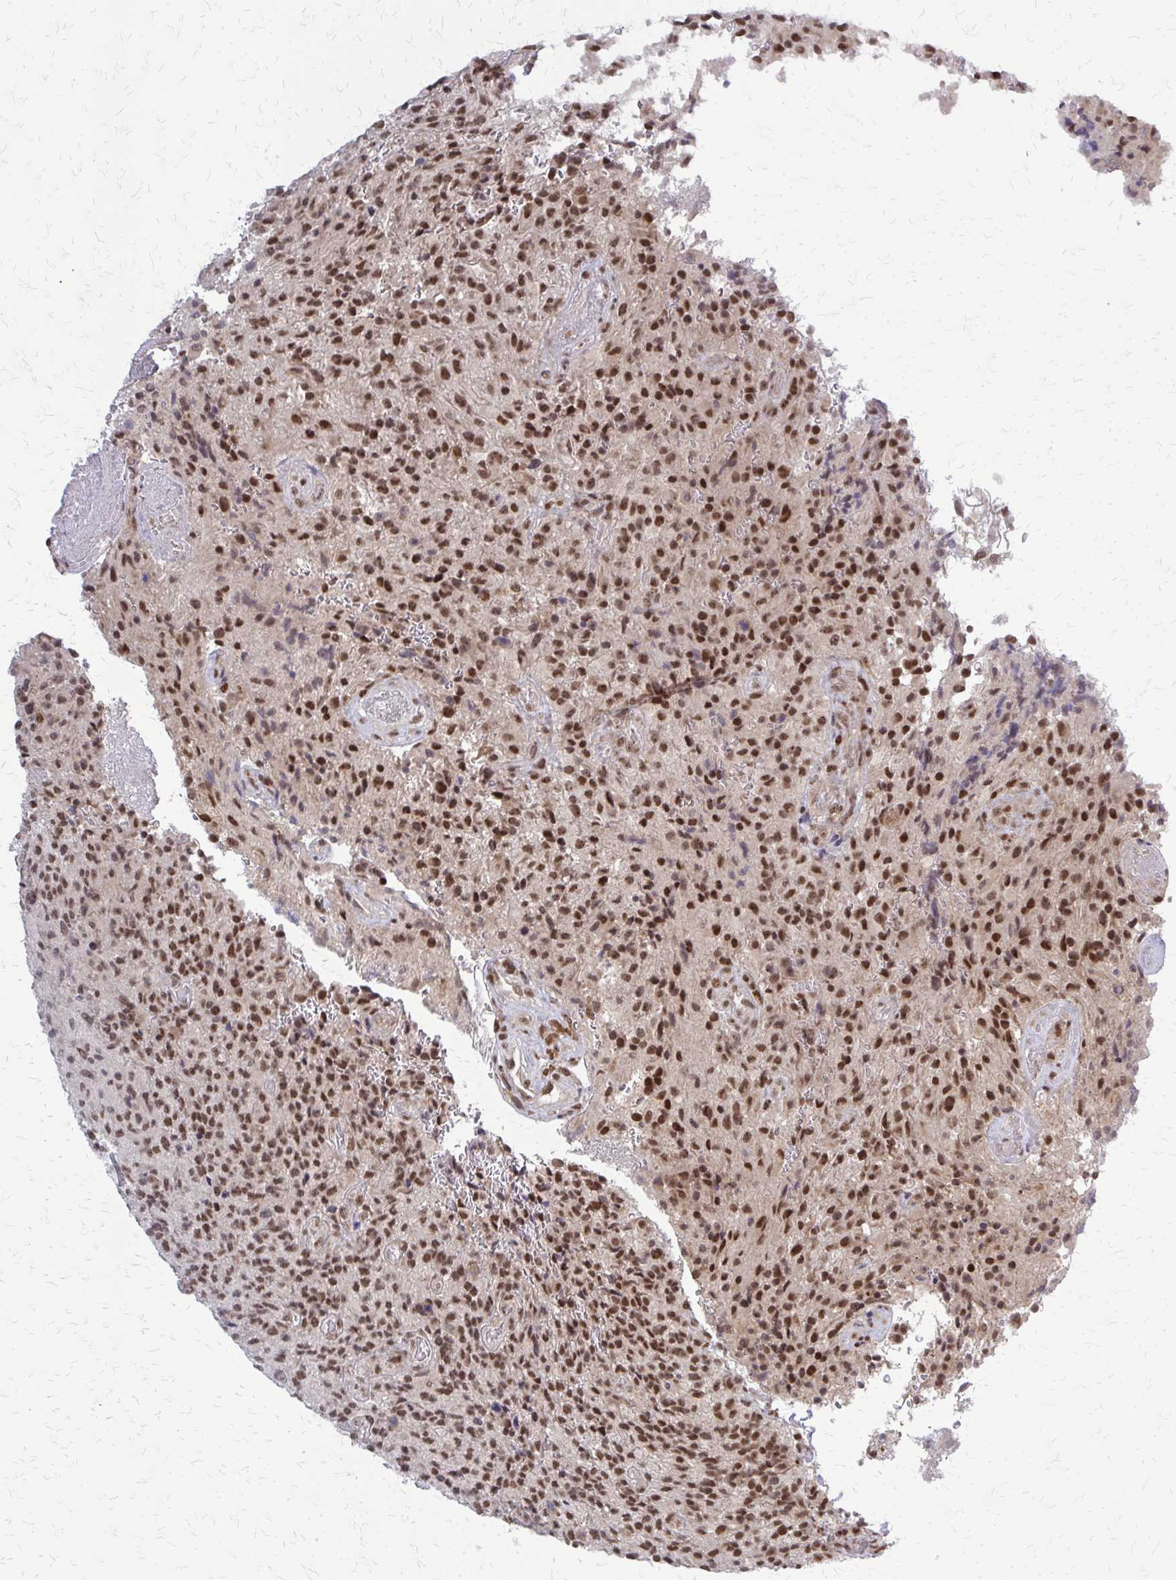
{"staining": {"intensity": "moderate", "quantity": ">75%", "location": "nuclear"}, "tissue": "glioma", "cell_type": "Tumor cells", "image_type": "cancer", "snomed": [{"axis": "morphology", "description": "Normal tissue, NOS"}, {"axis": "morphology", "description": "Glioma, malignant, High grade"}, {"axis": "topography", "description": "Cerebral cortex"}], "caption": "Immunohistochemistry (IHC) (DAB (3,3'-diaminobenzidine)) staining of human glioma exhibits moderate nuclear protein expression in about >75% of tumor cells. The protein is shown in brown color, while the nuclei are stained blue.", "gene": "HDAC3", "patient": {"sex": "male", "age": 56}}